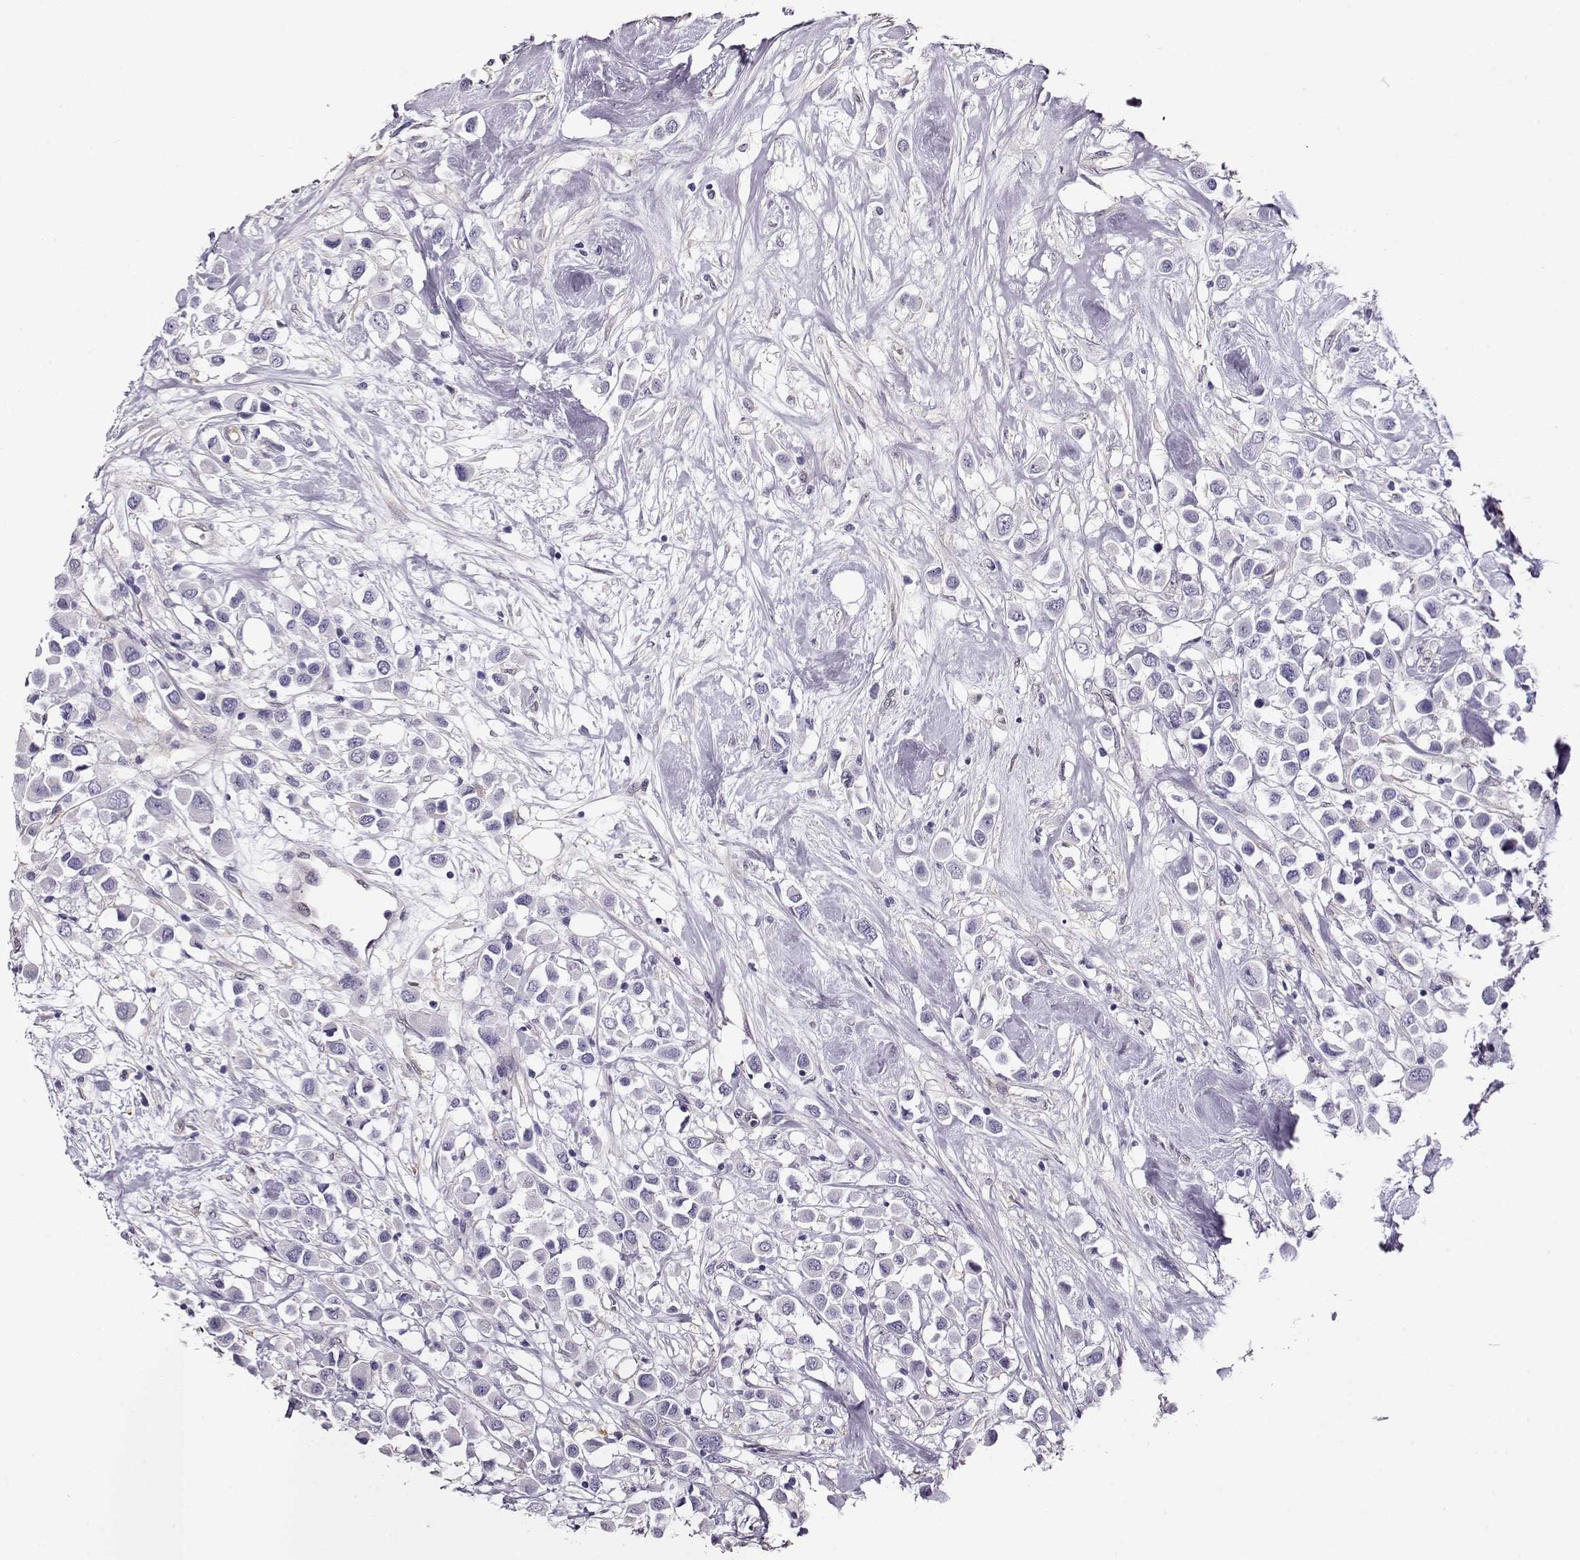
{"staining": {"intensity": "negative", "quantity": "none", "location": "none"}, "tissue": "breast cancer", "cell_type": "Tumor cells", "image_type": "cancer", "snomed": [{"axis": "morphology", "description": "Duct carcinoma"}, {"axis": "topography", "description": "Breast"}], "caption": "Breast invasive ductal carcinoma stained for a protein using immunohistochemistry (IHC) exhibits no staining tumor cells.", "gene": "CCR8", "patient": {"sex": "female", "age": 61}}